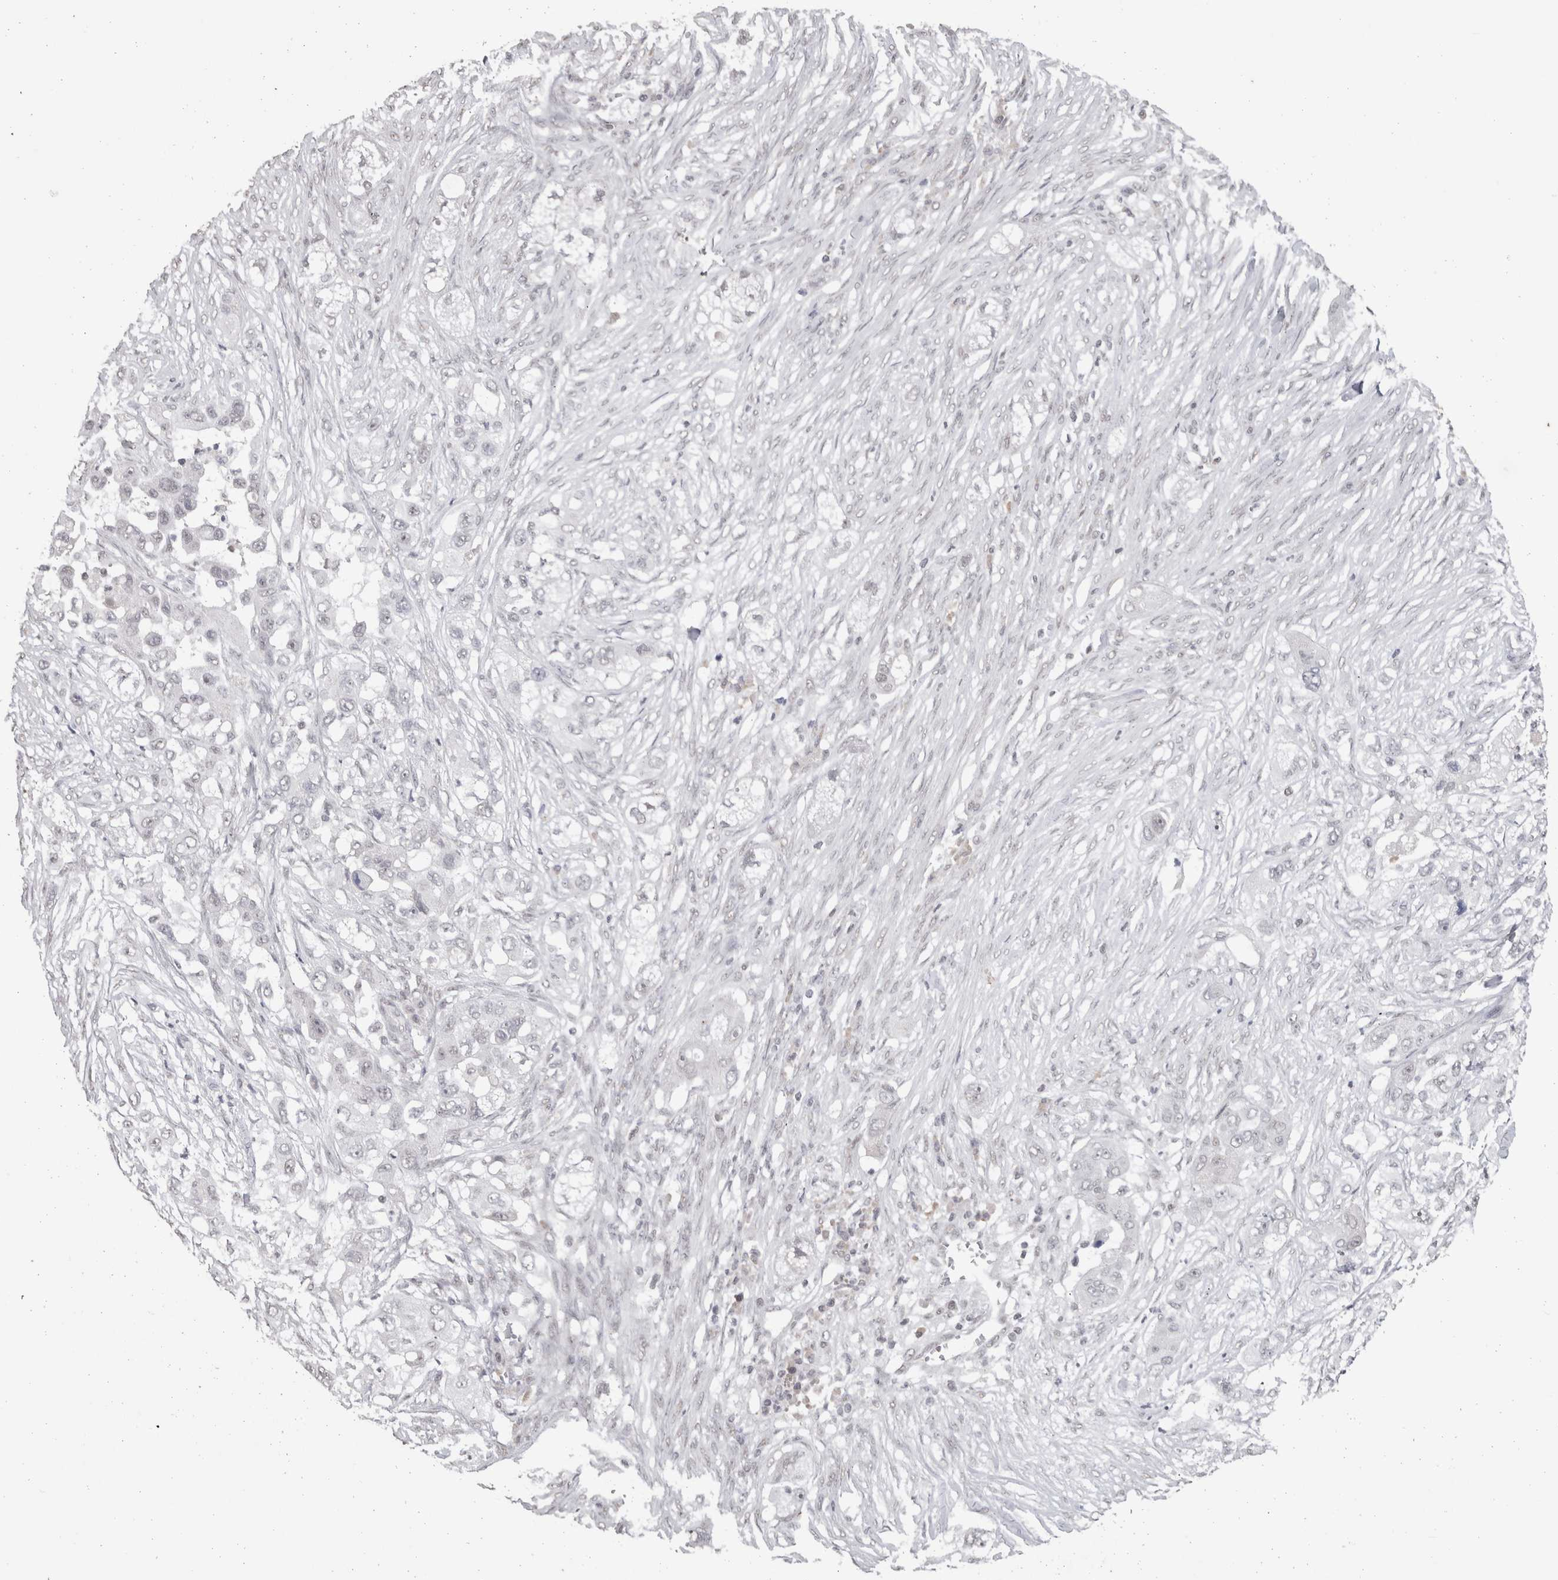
{"staining": {"intensity": "weak", "quantity": "25%-75%", "location": "nuclear"}, "tissue": "pancreatic cancer", "cell_type": "Tumor cells", "image_type": "cancer", "snomed": [{"axis": "morphology", "description": "Adenocarcinoma, NOS"}, {"axis": "topography", "description": "Pancreas"}], "caption": "Human pancreatic adenocarcinoma stained with a protein marker exhibits weak staining in tumor cells.", "gene": "DDX17", "patient": {"sex": "female", "age": 78}}